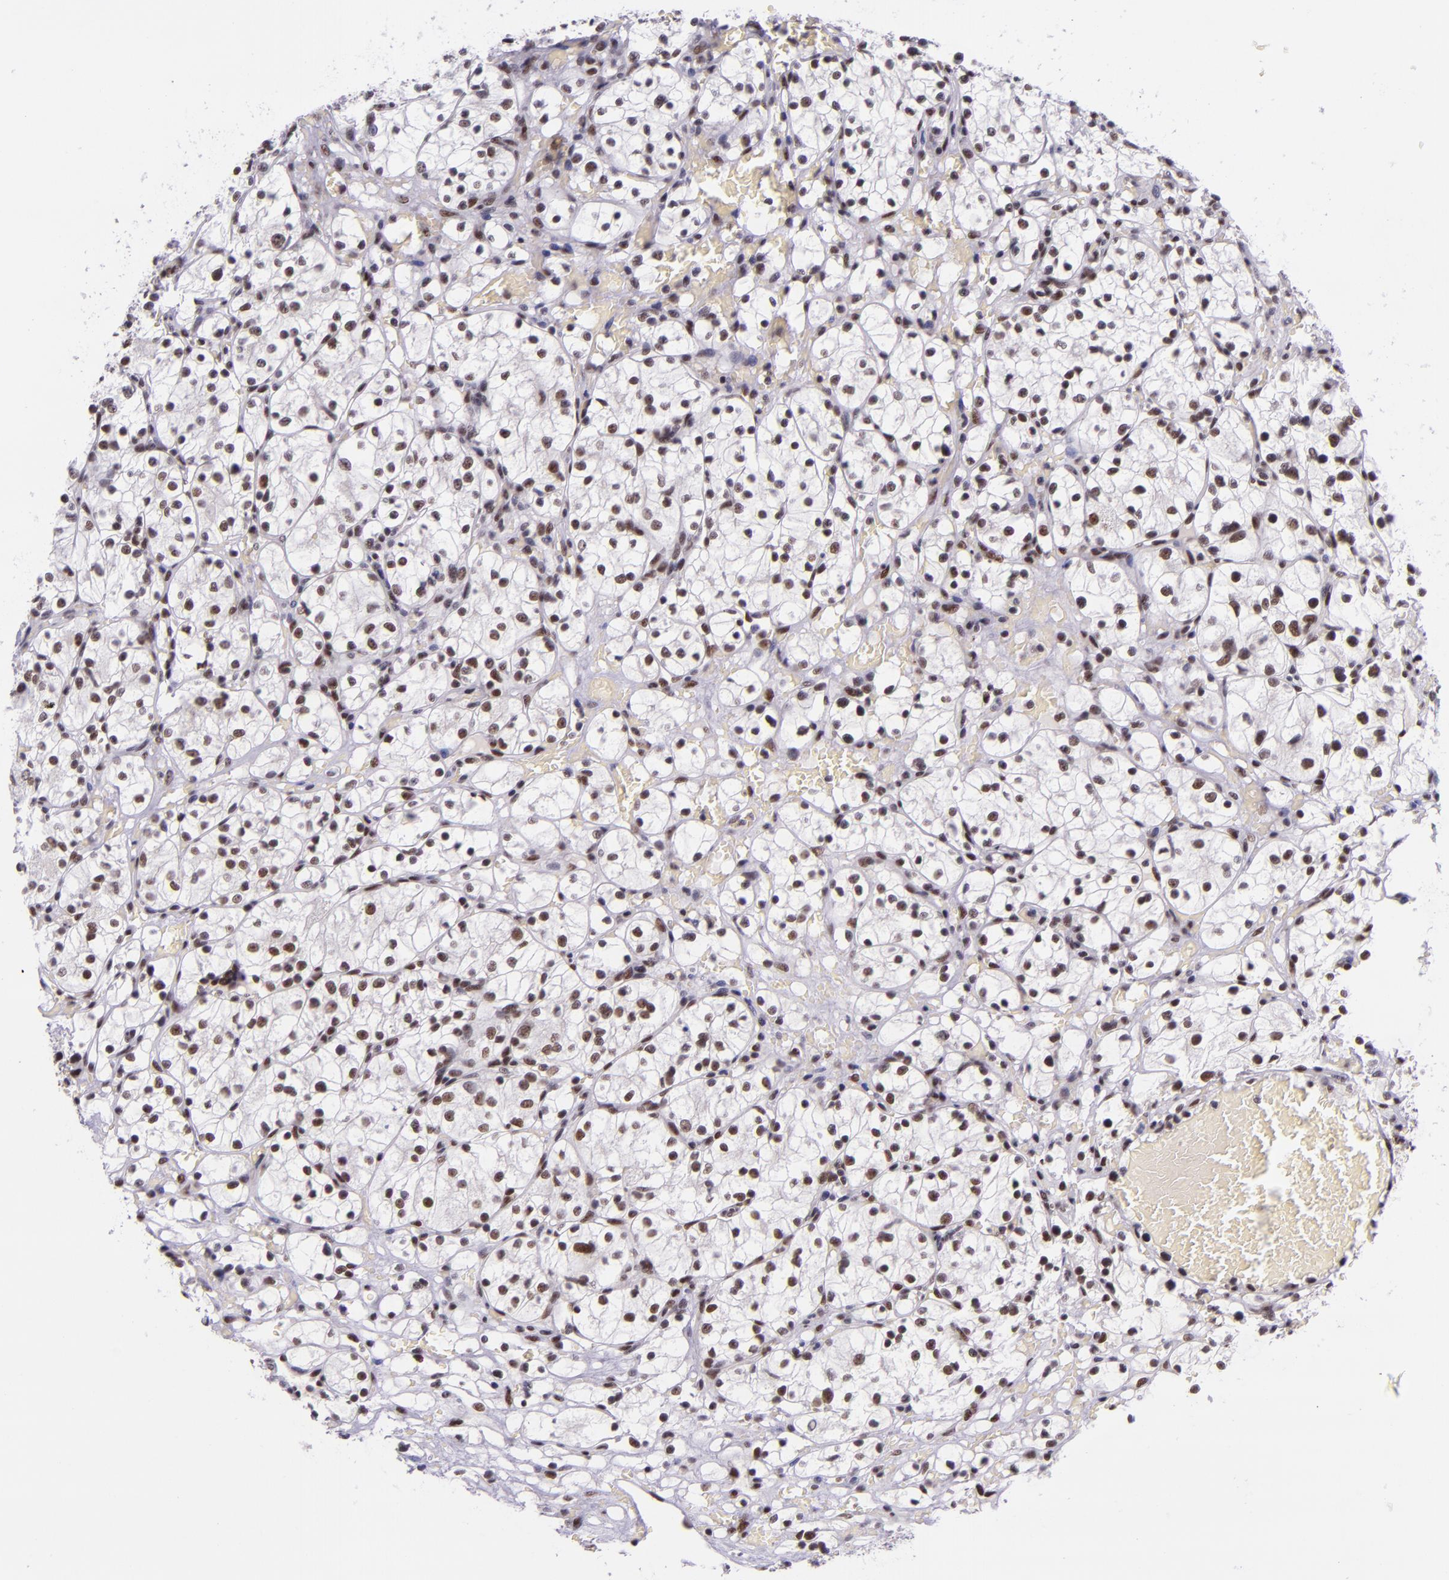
{"staining": {"intensity": "moderate", "quantity": ">75%", "location": "nuclear"}, "tissue": "renal cancer", "cell_type": "Tumor cells", "image_type": "cancer", "snomed": [{"axis": "morphology", "description": "Adenocarcinoma, NOS"}, {"axis": "topography", "description": "Kidney"}], "caption": "Renal adenocarcinoma was stained to show a protein in brown. There is medium levels of moderate nuclear expression in about >75% of tumor cells.", "gene": "GPKOW", "patient": {"sex": "female", "age": 60}}